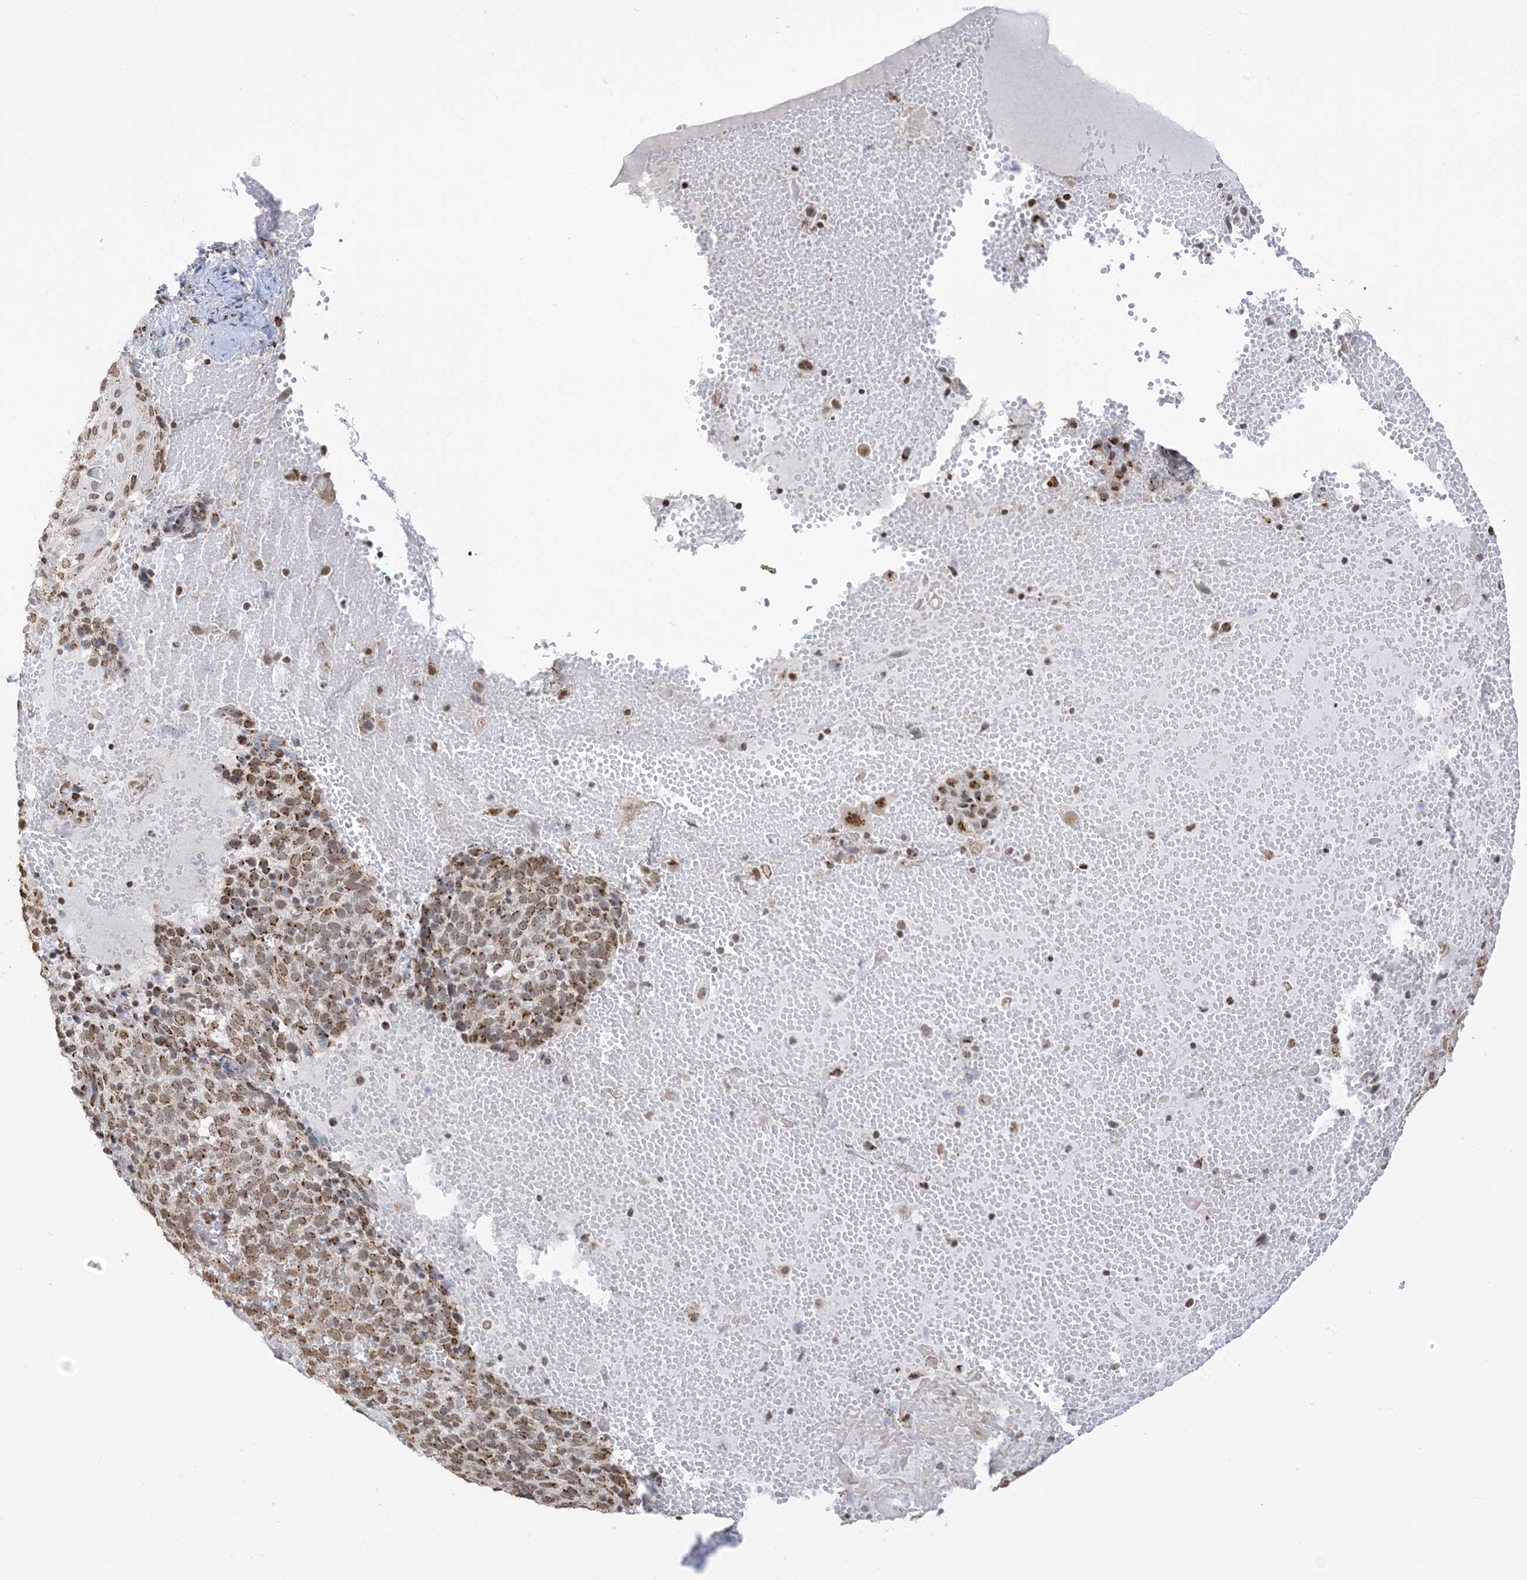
{"staining": {"intensity": "moderate", "quantity": ">75%", "location": "cytoplasmic/membranous,nuclear"}, "tissue": "cervical cancer", "cell_type": "Tumor cells", "image_type": "cancer", "snomed": [{"axis": "morphology", "description": "Squamous cell carcinoma, NOS"}, {"axis": "topography", "description": "Cervix"}], "caption": "An image of human cervical cancer (squamous cell carcinoma) stained for a protein demonstrates moderate cytoplasmic/membranous and nuclear brown staining in tumor cells. (DAB IHC, brown staining for protein, blue staining for nuclei).", "gene": "GPR107", "patient": {"sex": "female", "age": 74}}